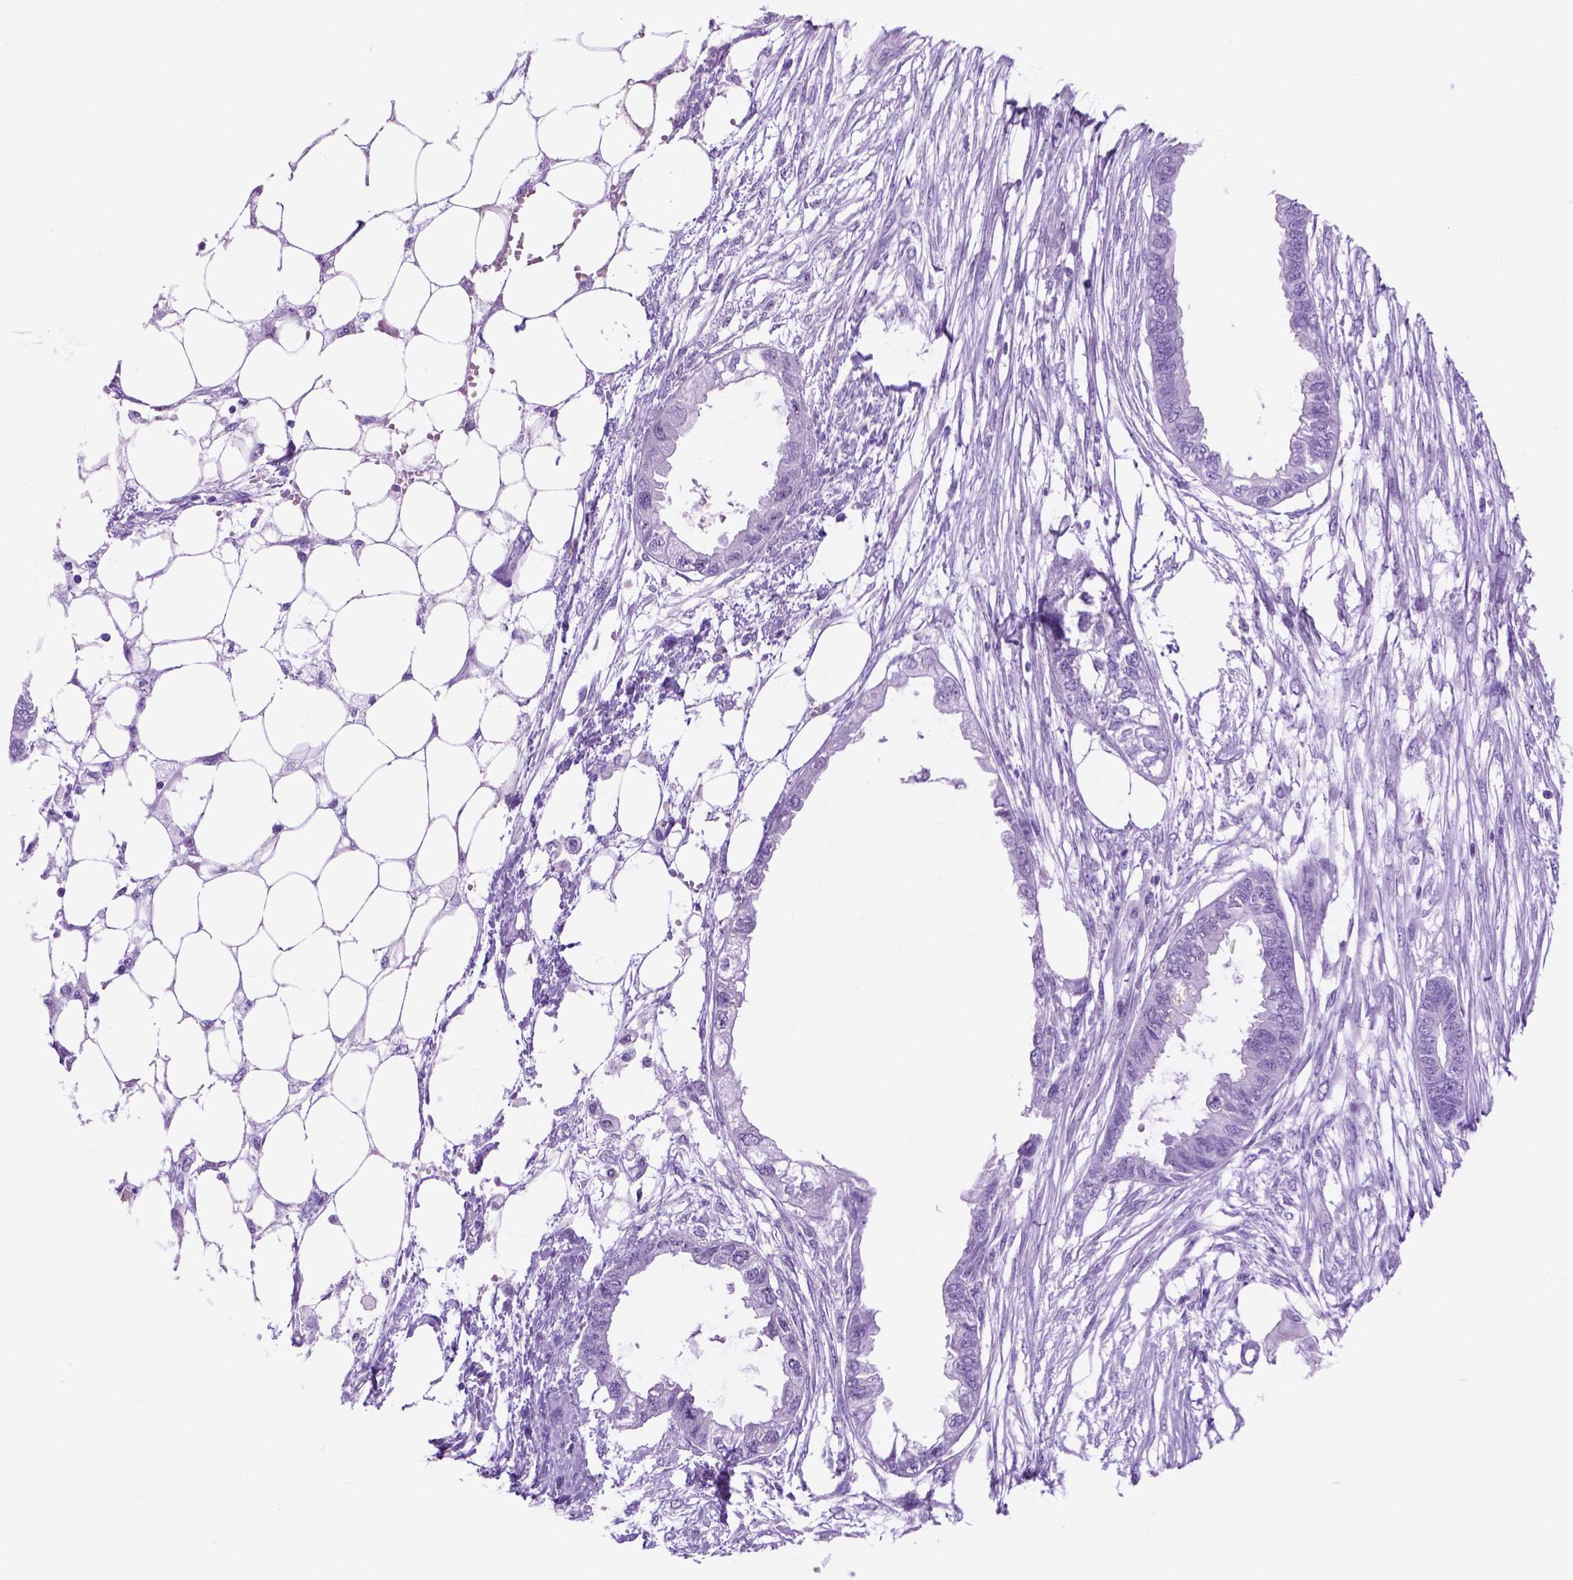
{"staining": {"intensity": "negative", "quantity": "none", "location": "none"}, "tissue": "endometrial cancer", "cell_type": "Tumor cells", "image_type": "cancer", "snomed": [{"axis": "morphology", "description": "Adenocarcinoma, NOS"}, {"axis": "morphology", "description": "Adenocarcinoma, metastatic, NOS"}, {"axis": "topography", "description": "Adipose tissue"}, {"axis": "topography", "description": "Endometrium"}], "caption": "Immunohistochemical staining of human endometrial metastatic adenocarcinoma reveals no significant positivity in tumor cells.", "gene": "ACY3", "patient": {"sex": "female", "age": 67}}